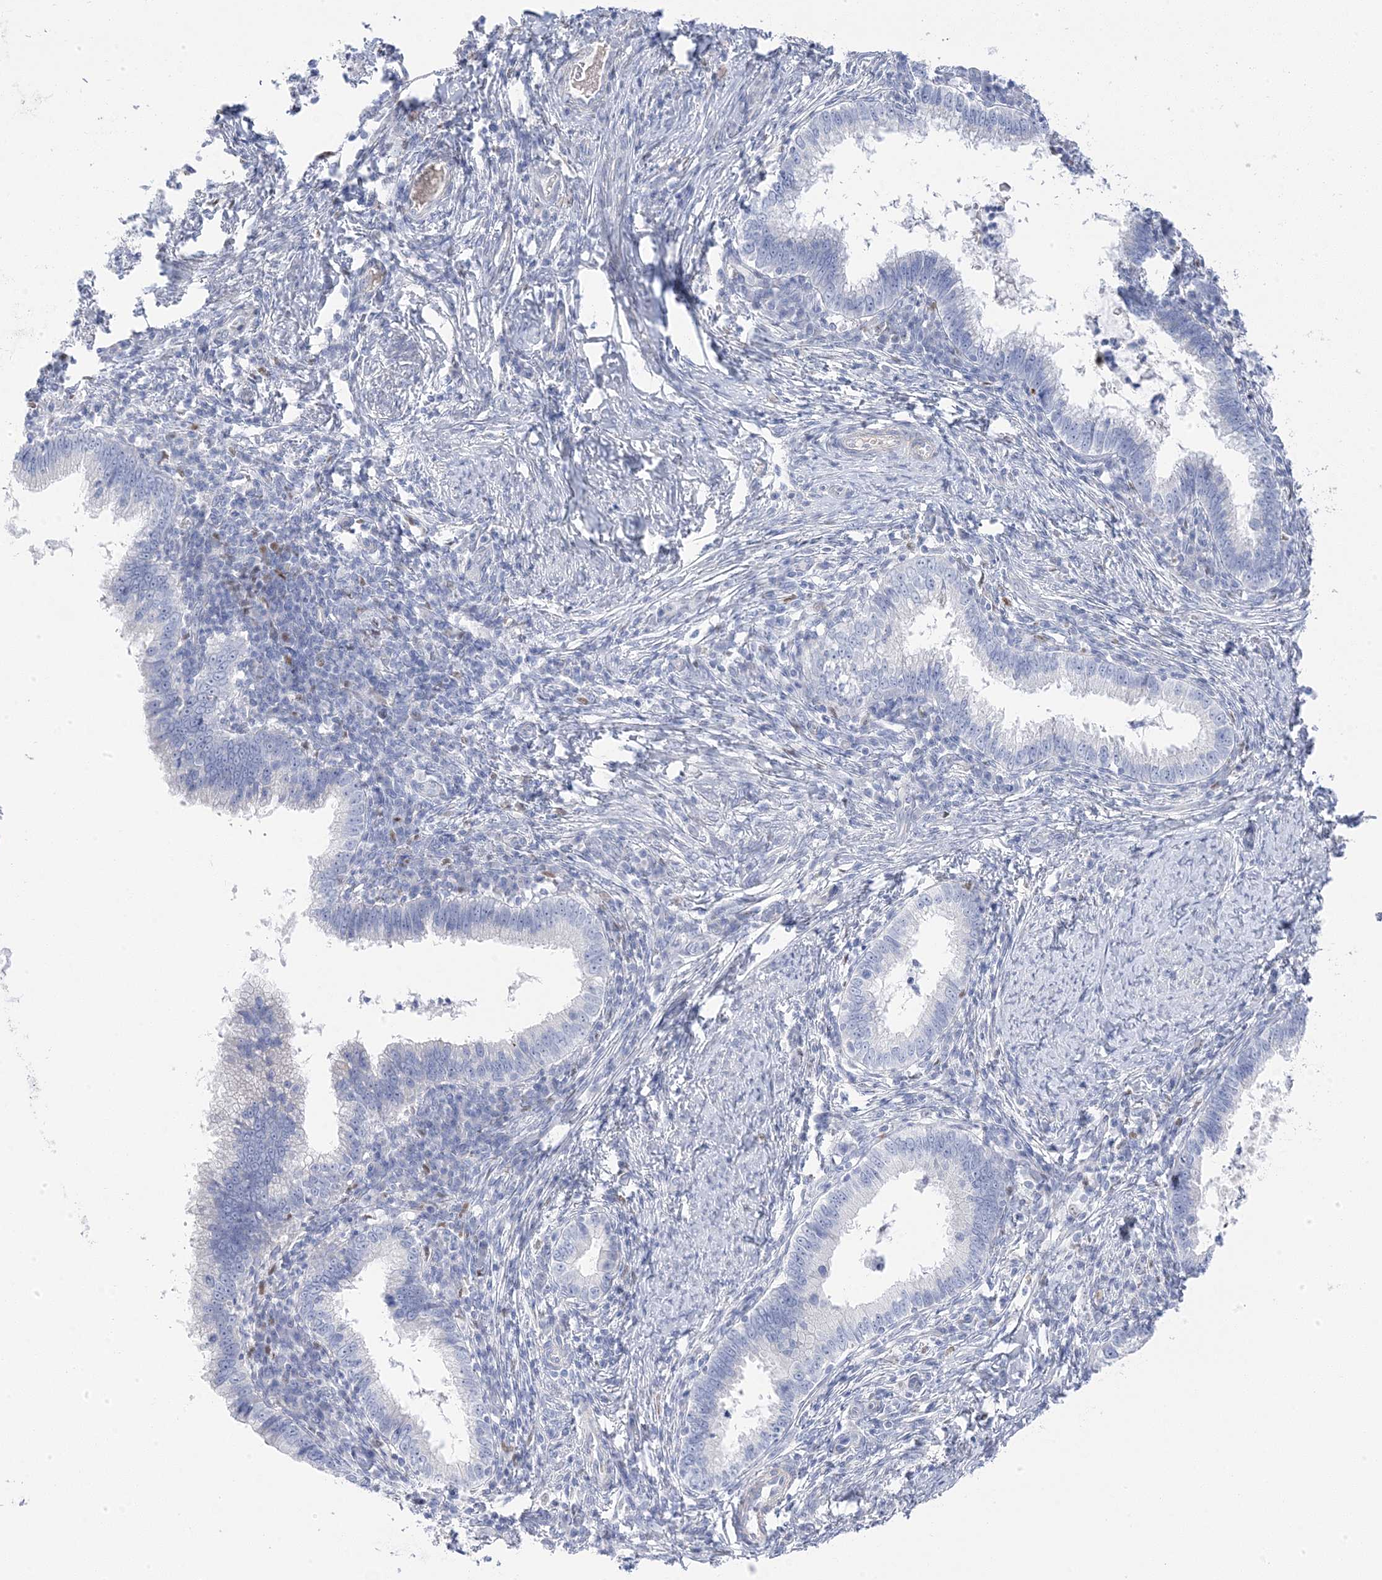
{"staining": {"intensity": "negative", "quantity": "none", "location": "none"}, "tissue": "cervical cancer", "cell_type": "Tumor cells", "image_type": "cancer", "snomed": [{"axis": "morphology", "description": "Adenocarcinoma, NOS"}, {"axis": "topography", "description": "Cervix"}], "caption": "An immunohistochemistry (IHC) micrograph of cervical adenocarcinoma is shown. There is no staining in tumor cells of cervical adenocarcinoma. (Immunohistochemistry (ihc), brightfield microscopy, high magnification).", "gene": "GTPBP6", "patient": {"sex": "female", "age": 36}}